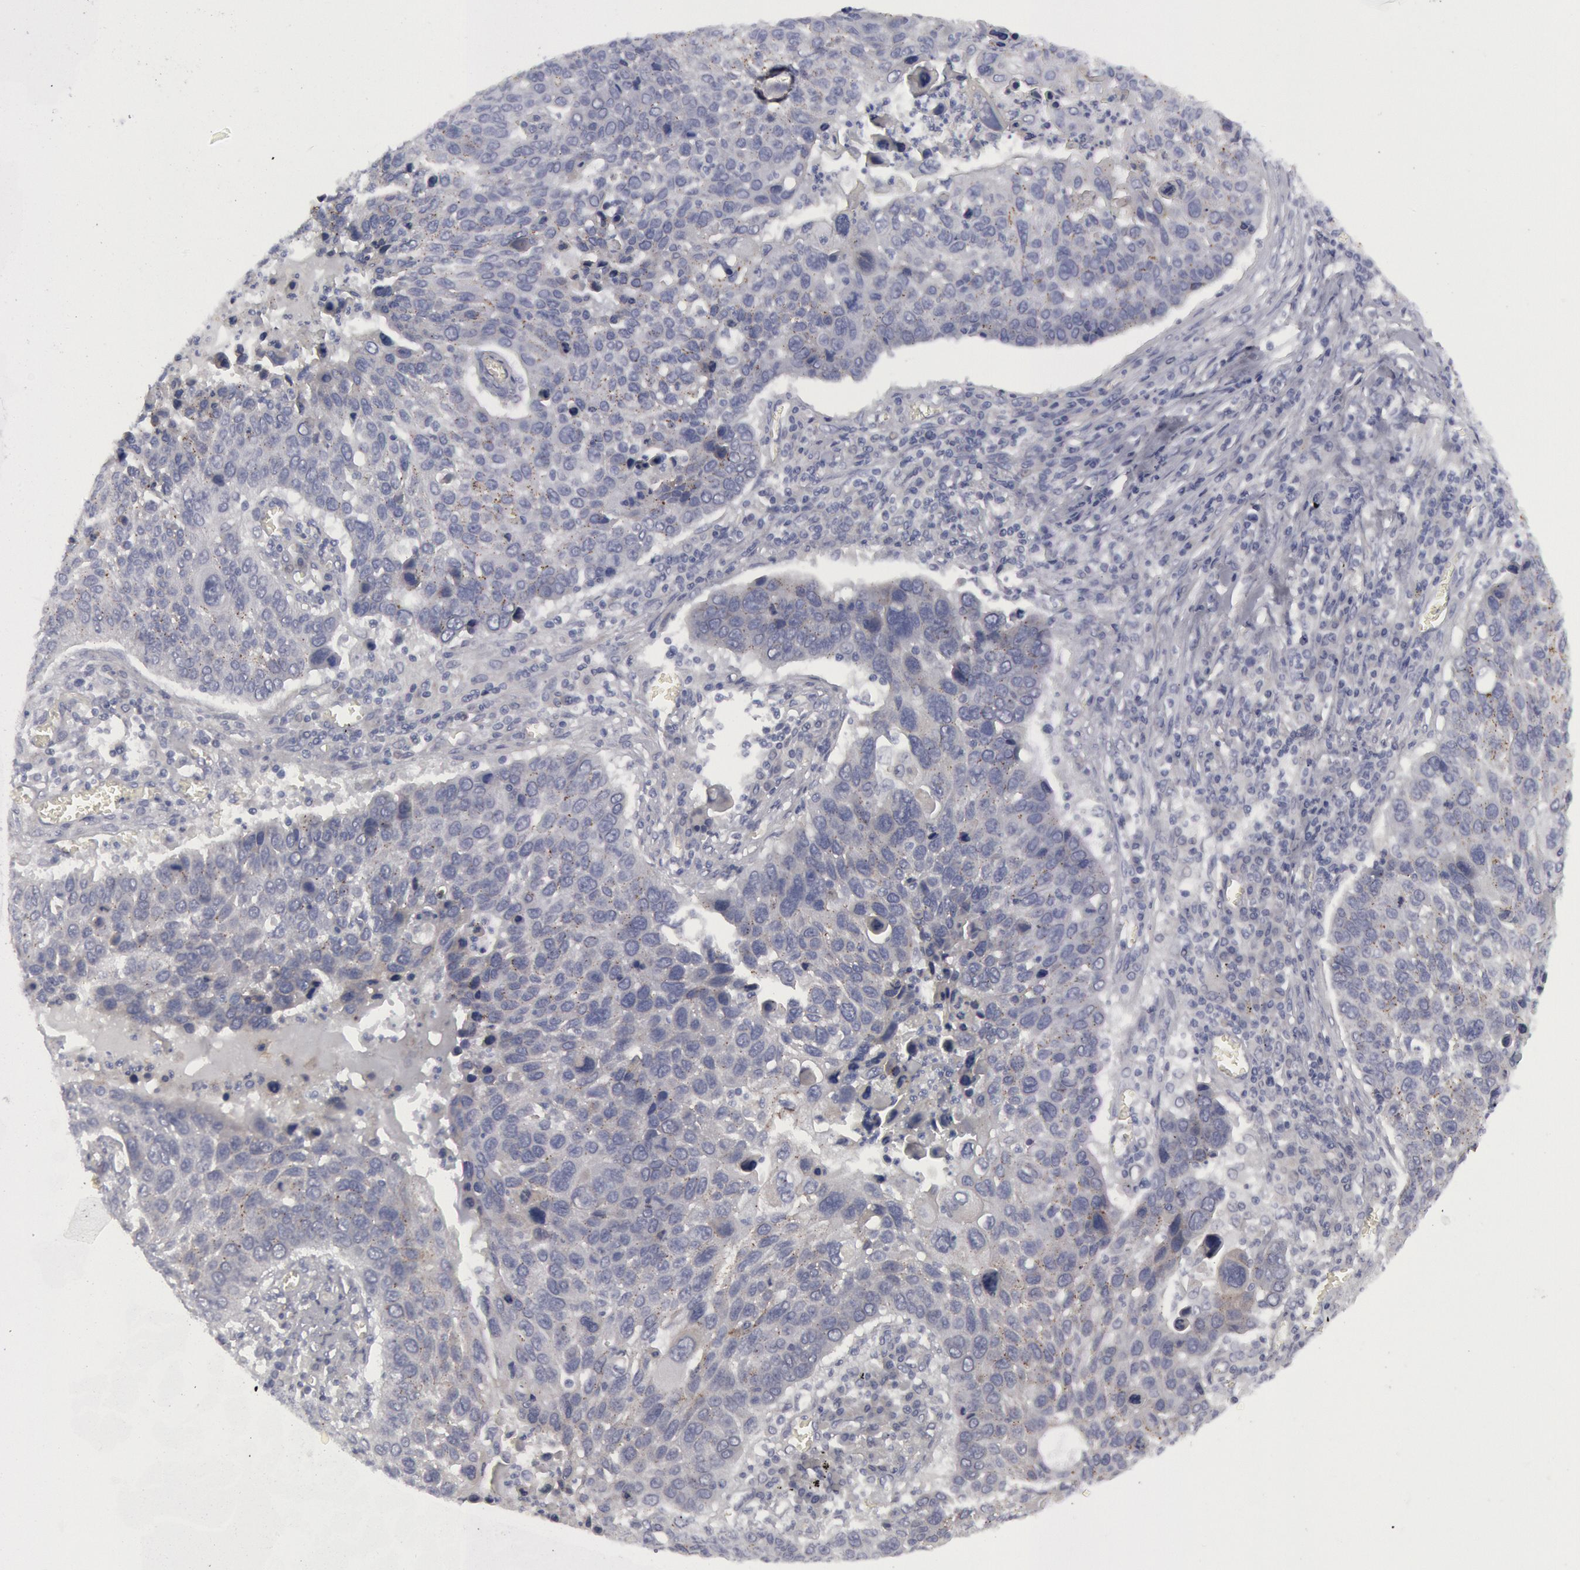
{"staining": {"intensity": "negative", "quantity": "none", "location": "none"}, "tissue": "lung cancer", "cell_type": "Tumor cells", "image_type": "cancer", "snomed": [{"axis": "morphology", "description": "Squamous cell carcinoma, NOS"}, {"axis": "topography", "description": "Lung"}], "caption": "IHC image of squamous cell carcinoma (lung) stained for a protein (brown), which demonstrates no expression in tumor cells.", "gene": "FHL1", "patient": {"sex": "male", "age": 68}}